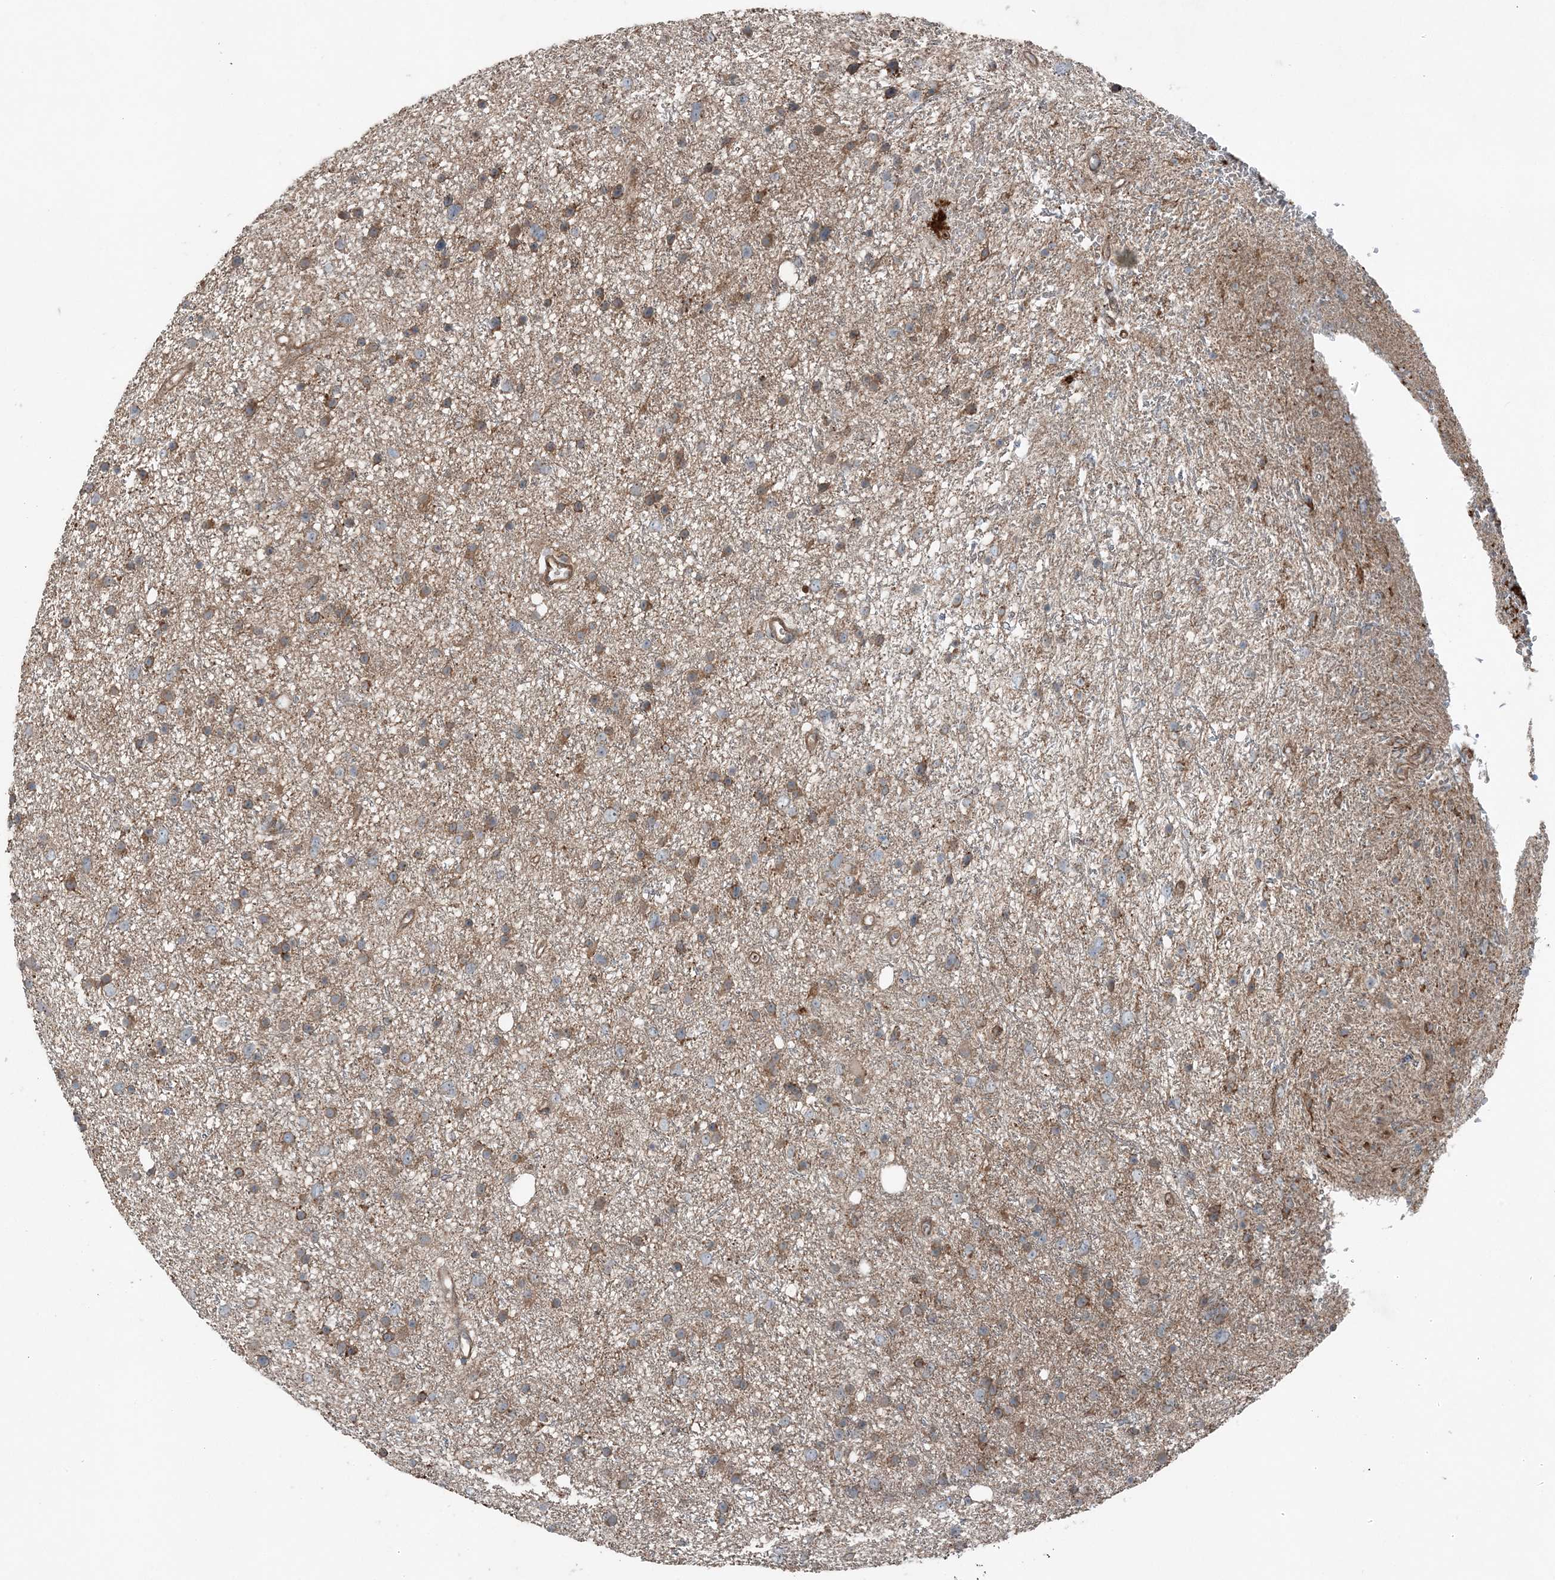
{"staining": {"intensity": "moderate", "quantity": ">75%", "location": "cytoplasmic/membranous"}, "tissue": "glioma", "cell_type": "Tumor cells", "image_type": "cancer", "snomed": [{"axis": "morphology", "description": "Glioma, malignant, Low grade"}, {"axis": "topography", "description": "Cerebral cortex"}], "caption": "This histopathology image displays immunohistochemistry staining of human glioma, with medium moderate cytoplasmic/membranous staining in approximately >75% of tumor cells.", "gene": "KY", "patient": {"sex": "female", "age": 39}}